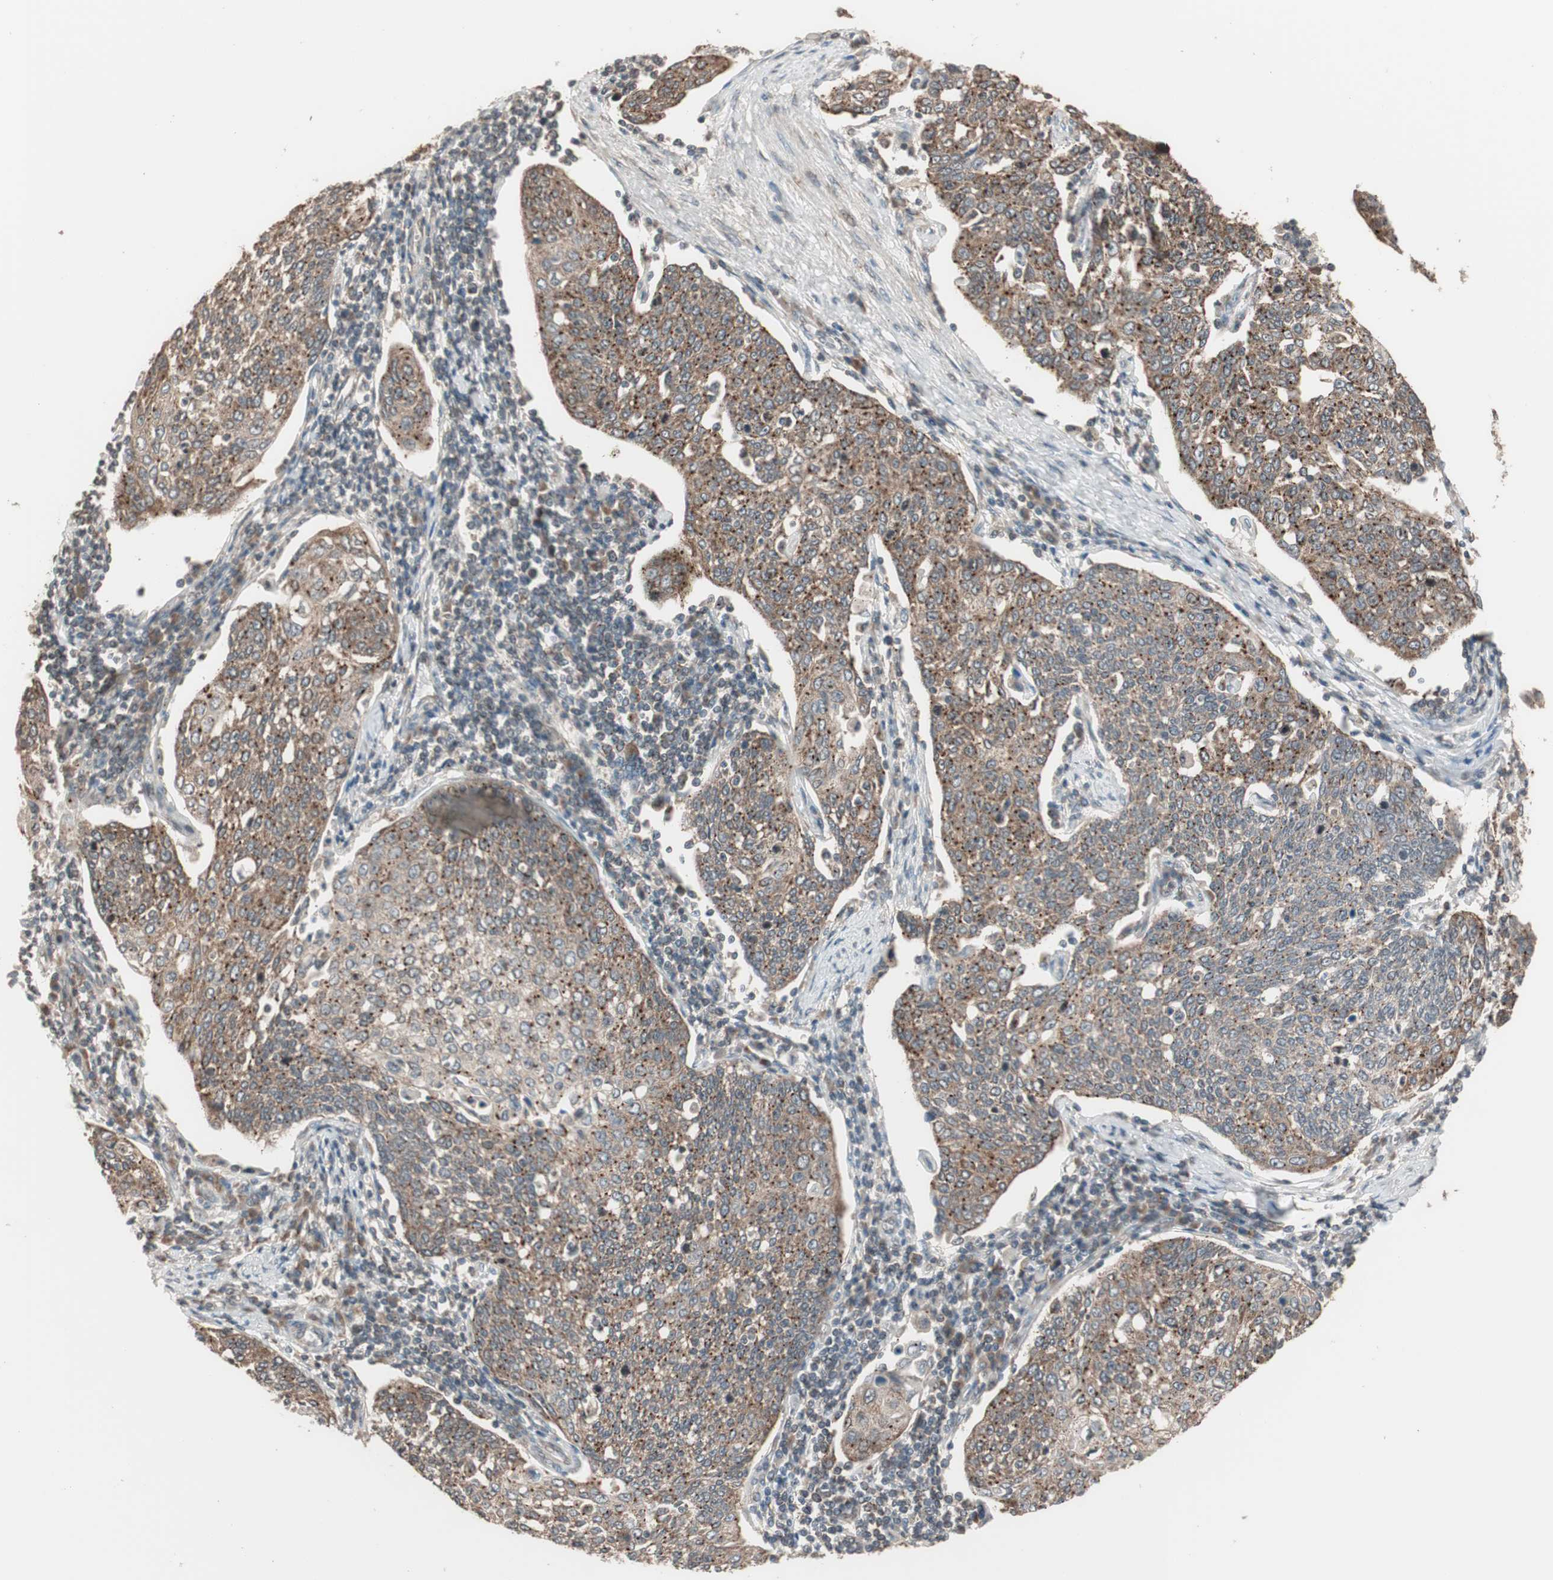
{"staining": {"intensity": "moderate", "quantity": ">75%", "location": "cytoplasmic/membranous"}, "tissue": "cervical cancer", "cell_type": "Tumor cells", "image_type": "cancer", "snomed": [{"axis": "morphology", "description": "Squamous cell carcinoma, NOS"}, {"axis": "topography", "description": "Cervix"}], "caption": "Immunohistochemistry (IHC) photomicrograph of human squamous cell carcinoma (cervical) stained for a protein (brown), which exhibits medium levels of moderate cytoplasmic/membranous positivity in approximately >75% of tumor cells.", "gene": "FBXO5", "patient": {"sex": "female", "age": 34}}